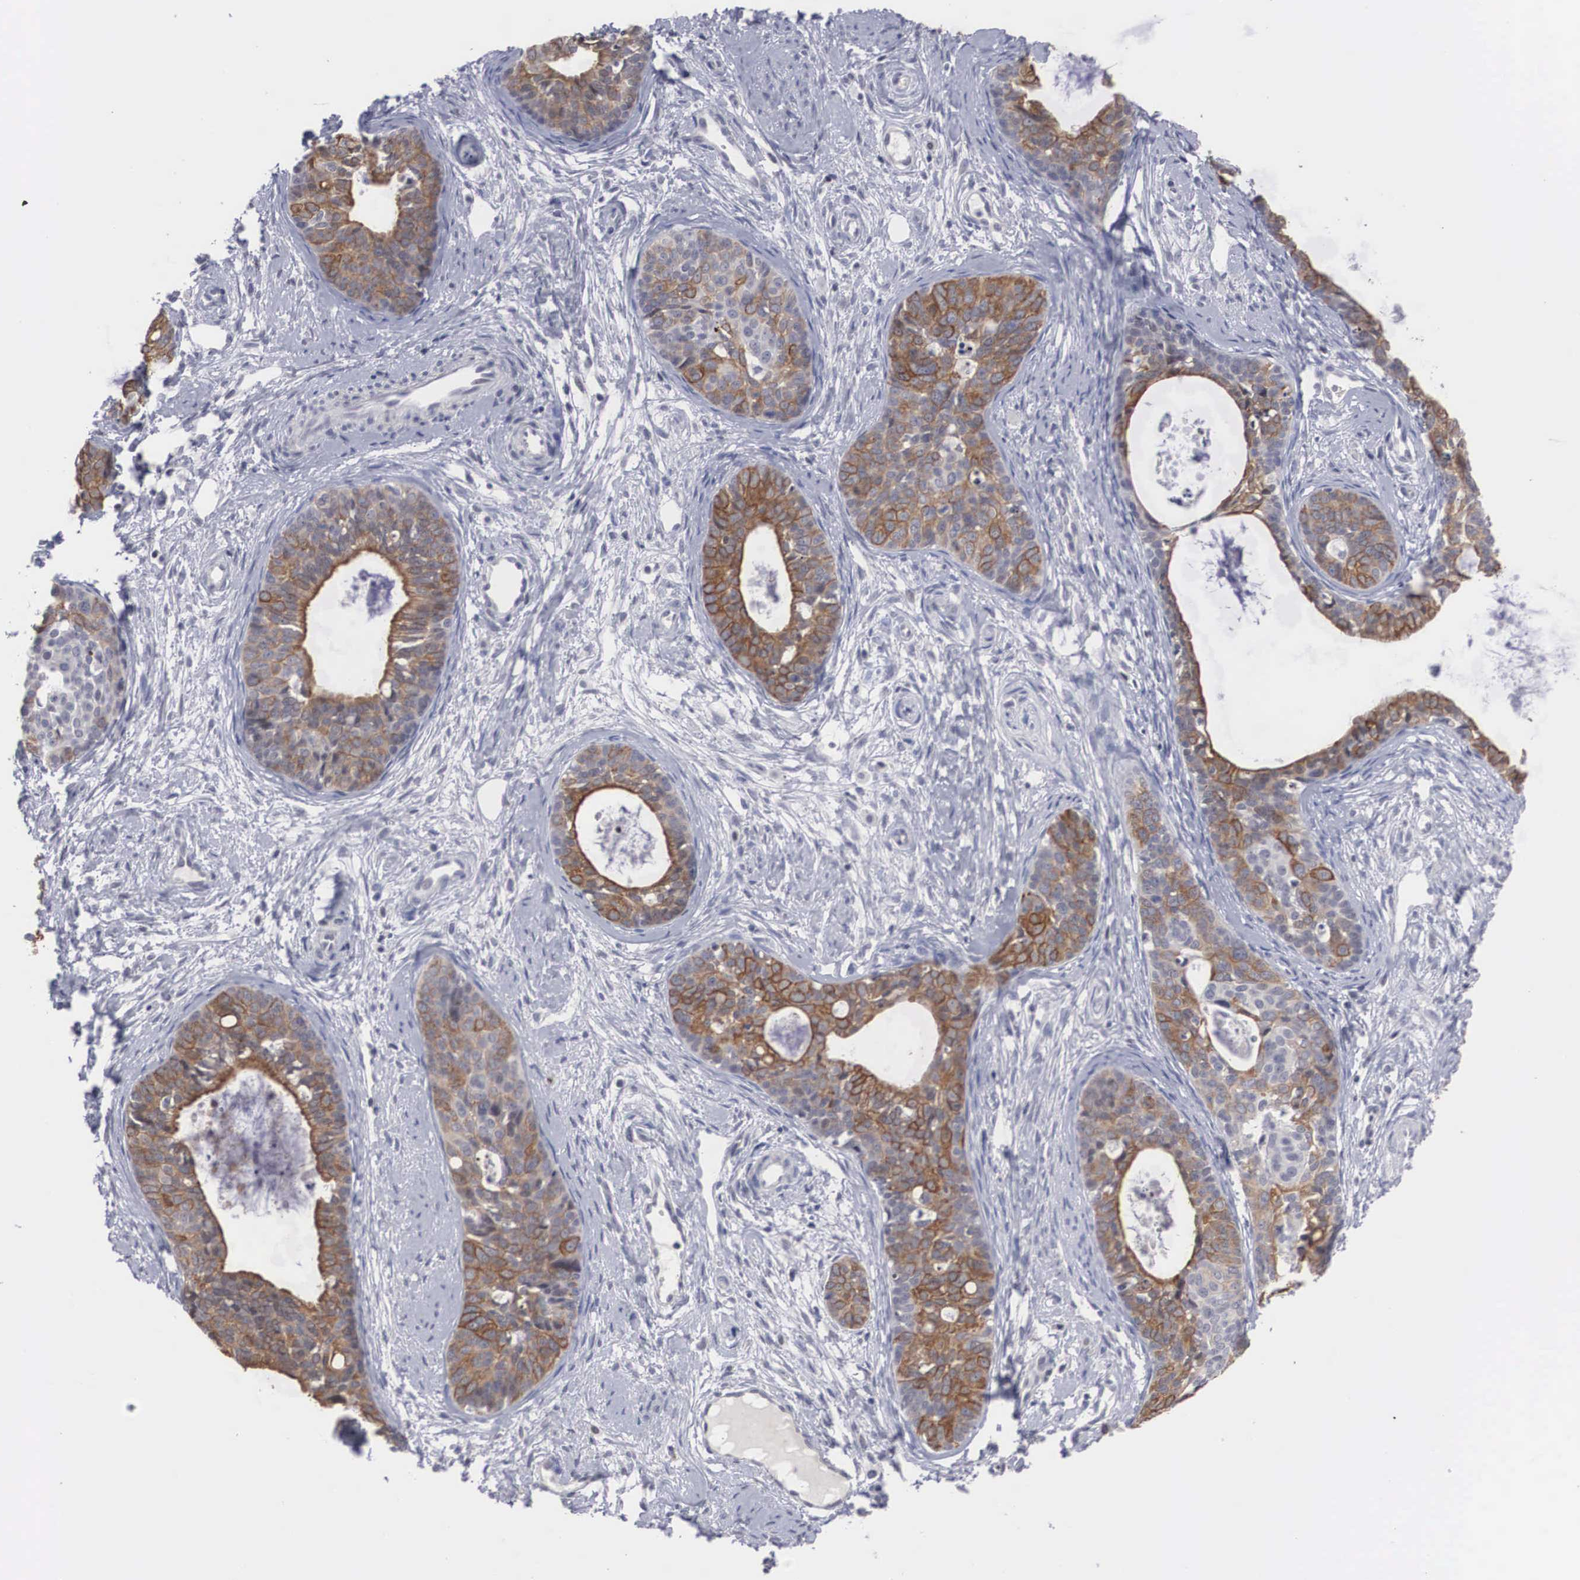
{"staining": {"intensity": "strong", "quantity": "25%-75%", "location": "cytoplasmic/membranous"}, "tissue": "cervical cancer", "cell_type": "Tumor cells", "image_type": "cancer", "snomed": [{"axis": "morphology", "description": "Squamous cell carcinoma, NOS"}, {"axis": "topography", "description": "Cervix"}], "caption": "Protein expression analysis of human squamous cell carcinoma (cervical) reveals strong cytoplasmic/membranous expression in about 25%-75% of tumor cells.", "gene": "WDR89", "patient": {"sex": "female", "age": 34}}